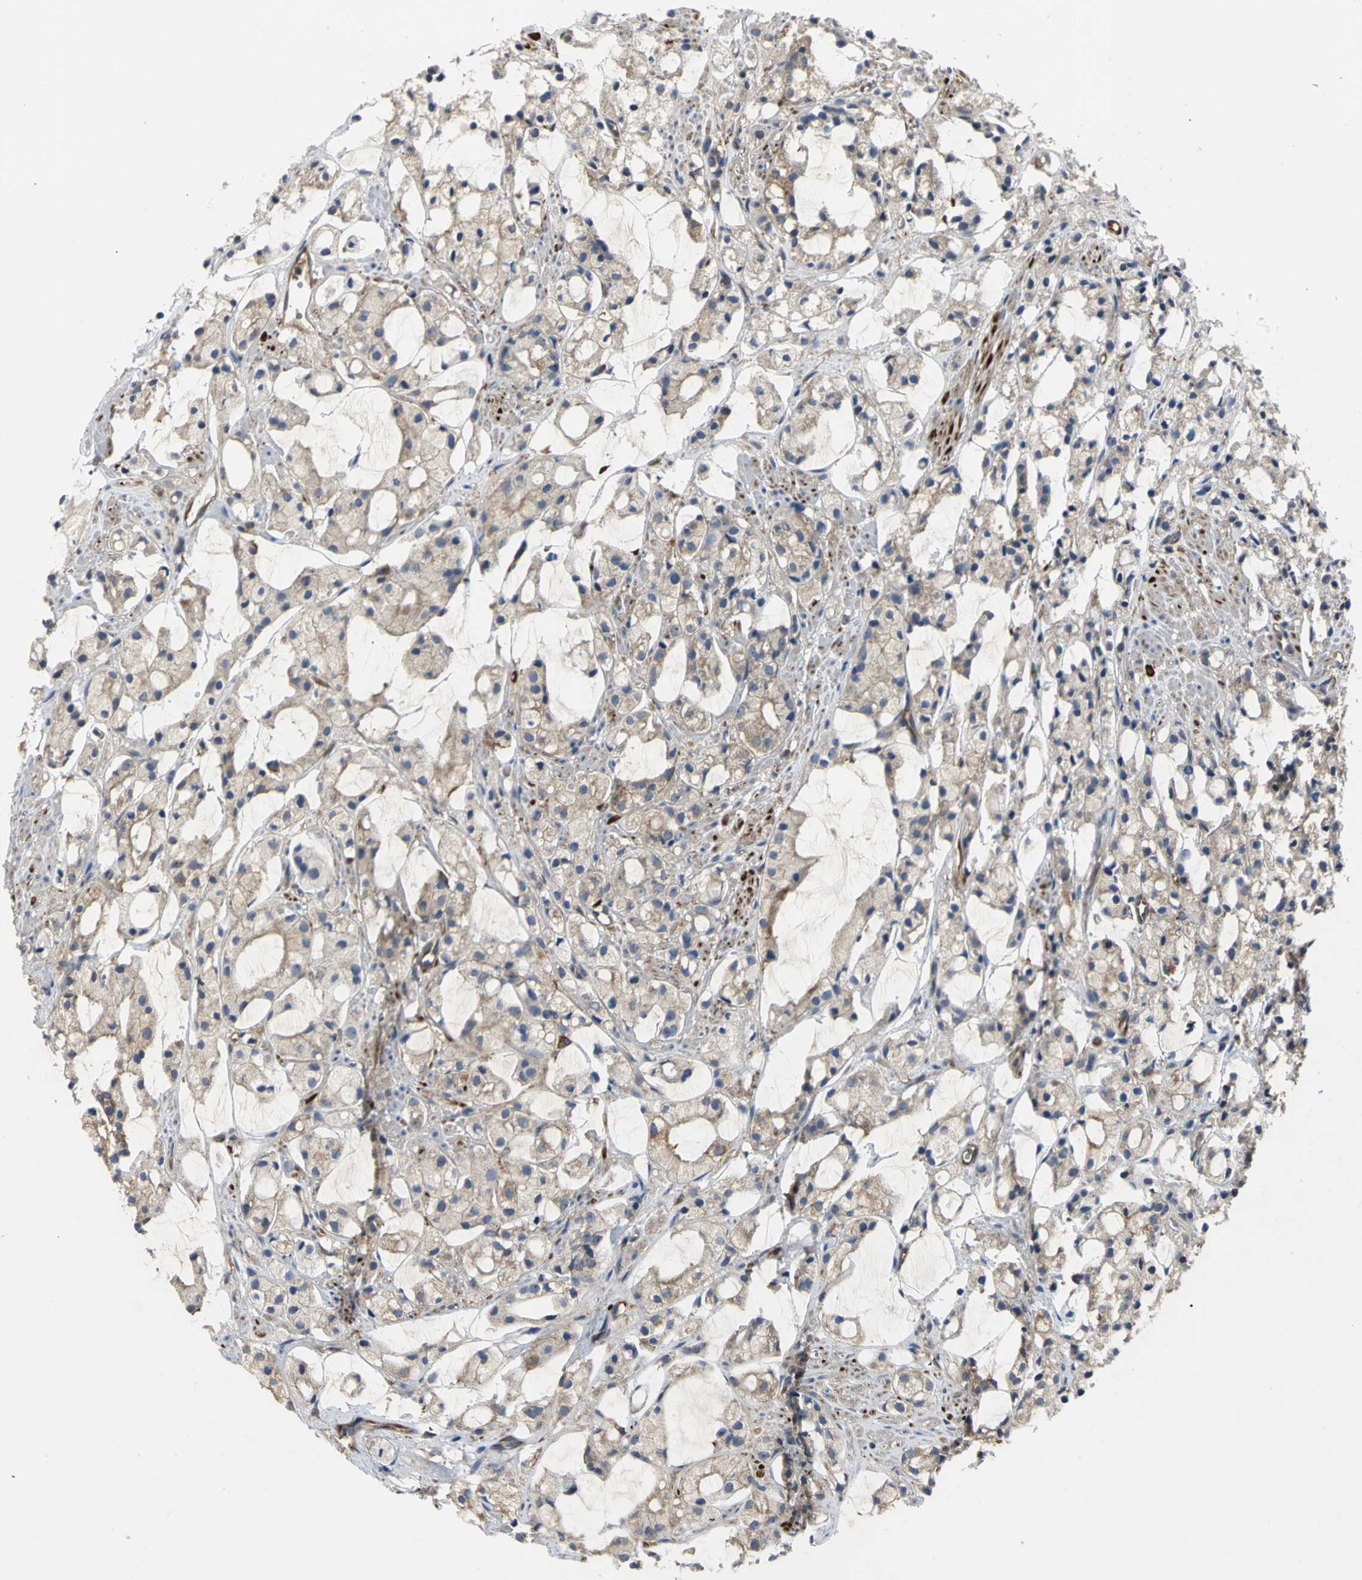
{"staining": {"intensity": "moderate", "quantity": ">75%", "location": "cytoplasmic/membranous"}, "tissue": "prostate cancer", "cell_type": "Tumor cells", "image_type": "cancer", "snomed": [{"axis": "morphology", "description": "Adenocarcinoma, High grade"}, {"axis": "topography", "description": "Prostate"}], "caption": "DAB immunohistochemical staining of human prostate cancer demonstrates moderate cytoplasmic/membranous protein staining in approximately >75% of tumor cells.", "gene": "CHRNB1", "patient": {"sex": "male", "age": 85}}